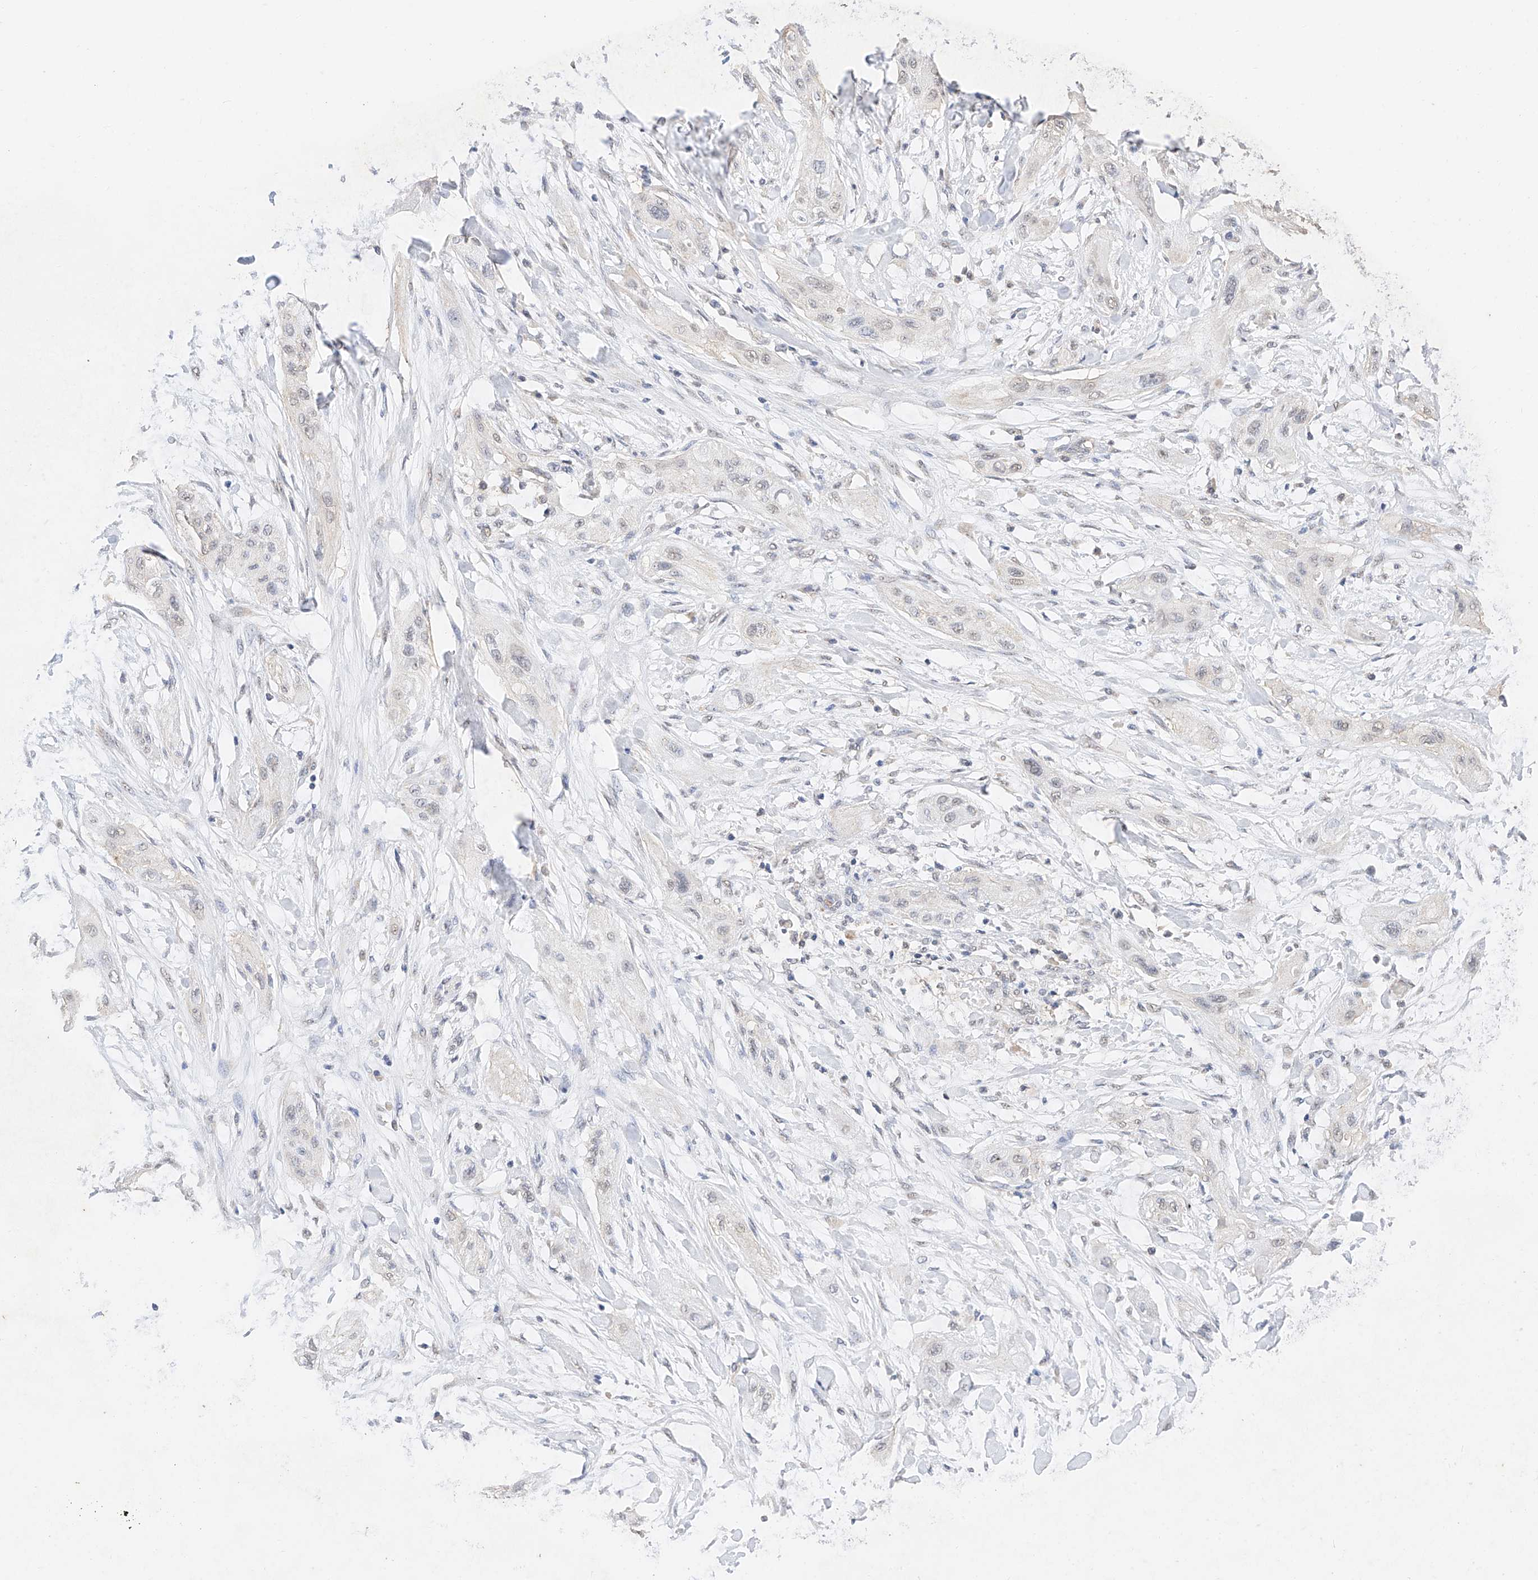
{"staining": {"intensity": "negative", "quantity": "none", "location": "none"}, "tissue": "lung cancer", "cell_type": "Tumor cells", "image_type": "cancer", "snomed": [{"axis": "morphology", "description": "Squamous cell carcinoma, NOS"}, {"axis": "topography", "description": "Lung"}], "caption": "The immunohistochemistry (IHC) photomicrograph has no significant expression in tumor cells of lung squamous cell carcinoma tissue.", "gene": "IL22RA2", "patient": {"sex": "female", "age": 47}}